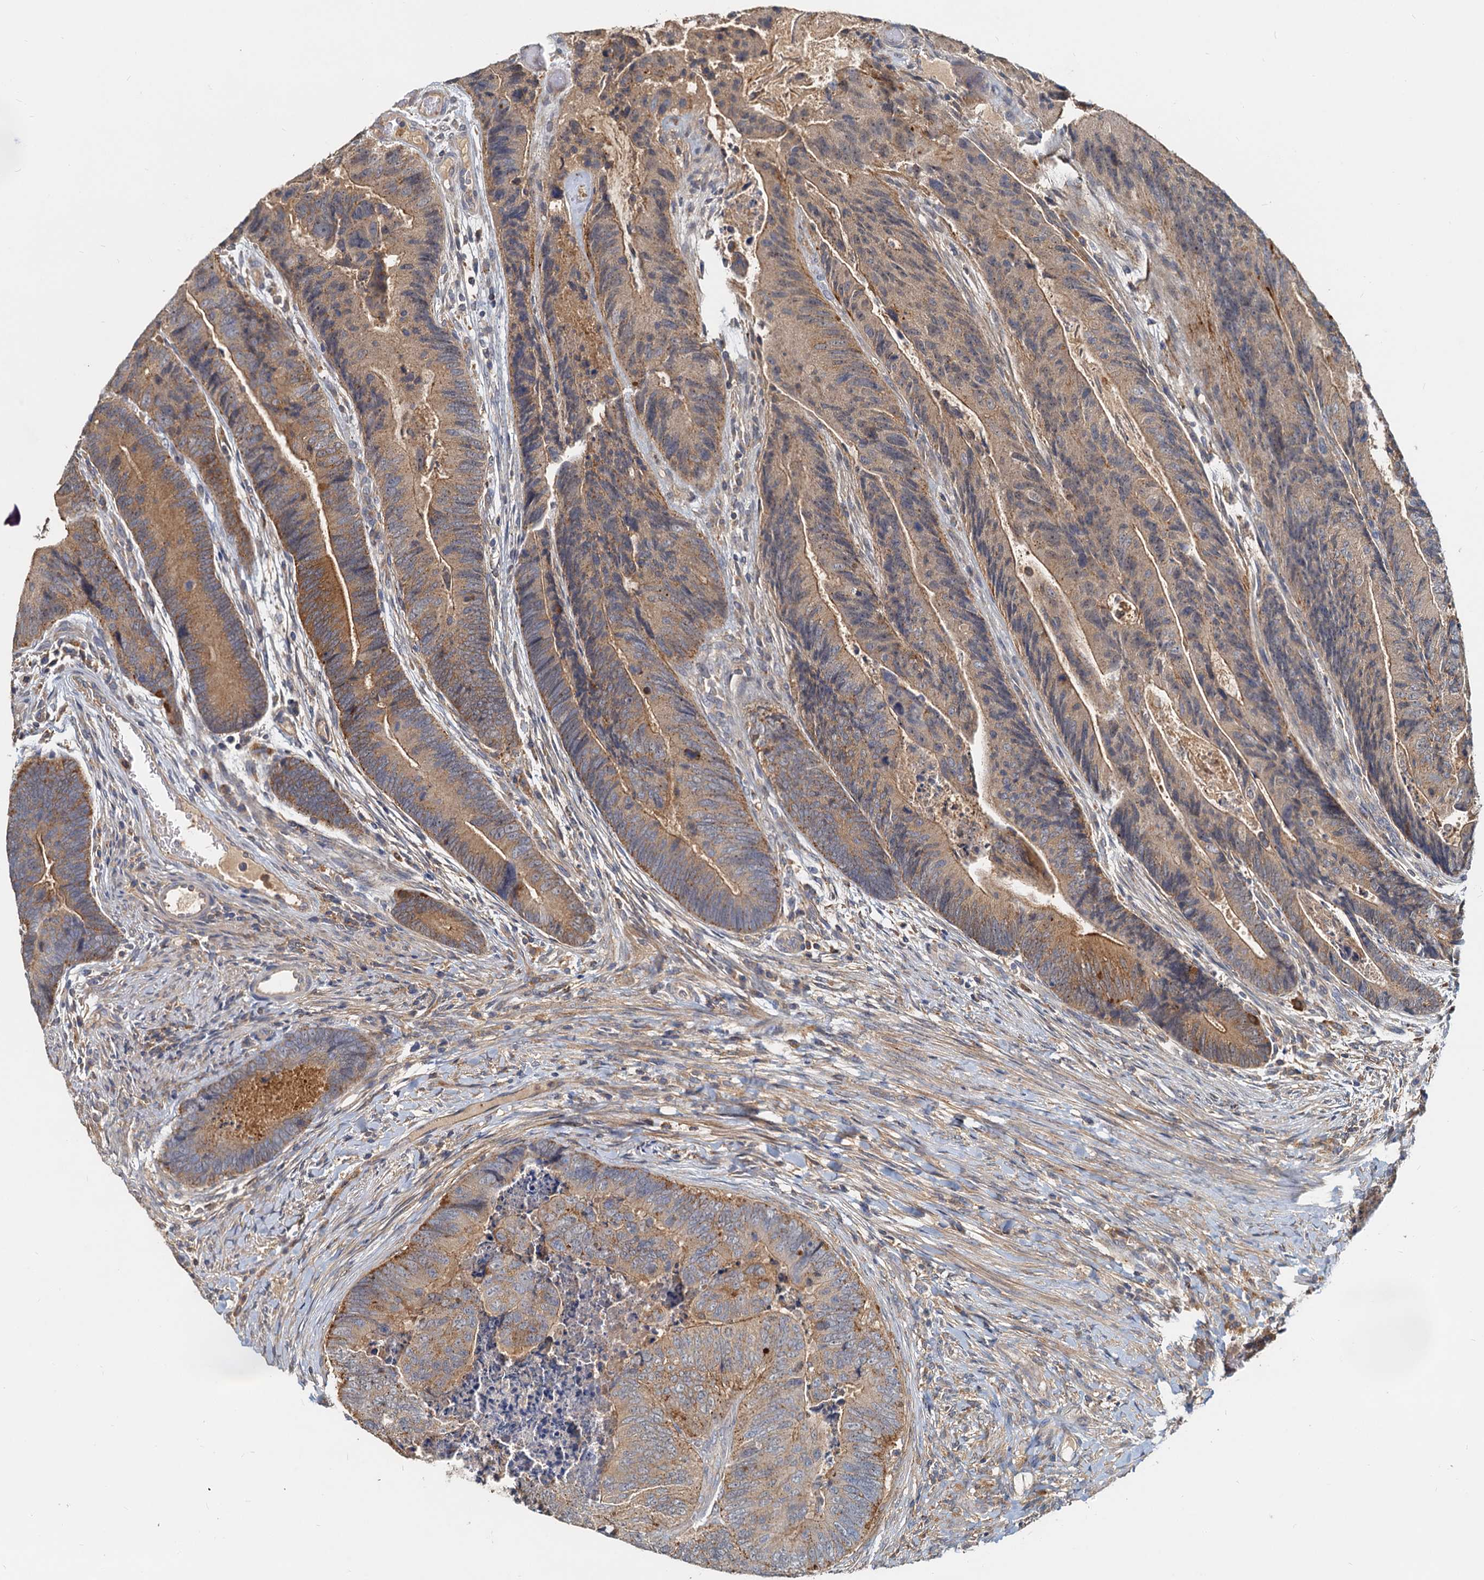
{"staining": {"intensity": "moderate", "quantity": ">75%", "location": "cytoplasmic/membranous"}, "tissue": "colorectal cancer", "cell_type": "Tumor cells", "image_type": "cancer", "snomed": [{"axis": "morphology", "description": "Adenocarcinoma, NOS"}, {"axis": "topography", "description": "Colon"}], "caption": "A brown stain highlights moderate cytoplasmic/membranous staining of a protein in human colorectal cancer tumor cells. (brown staining indicates protein expression, while blue staining denotes nuclei).", "gene": "TOLLIP", "patient": {"sex": "female", "age": 67}}